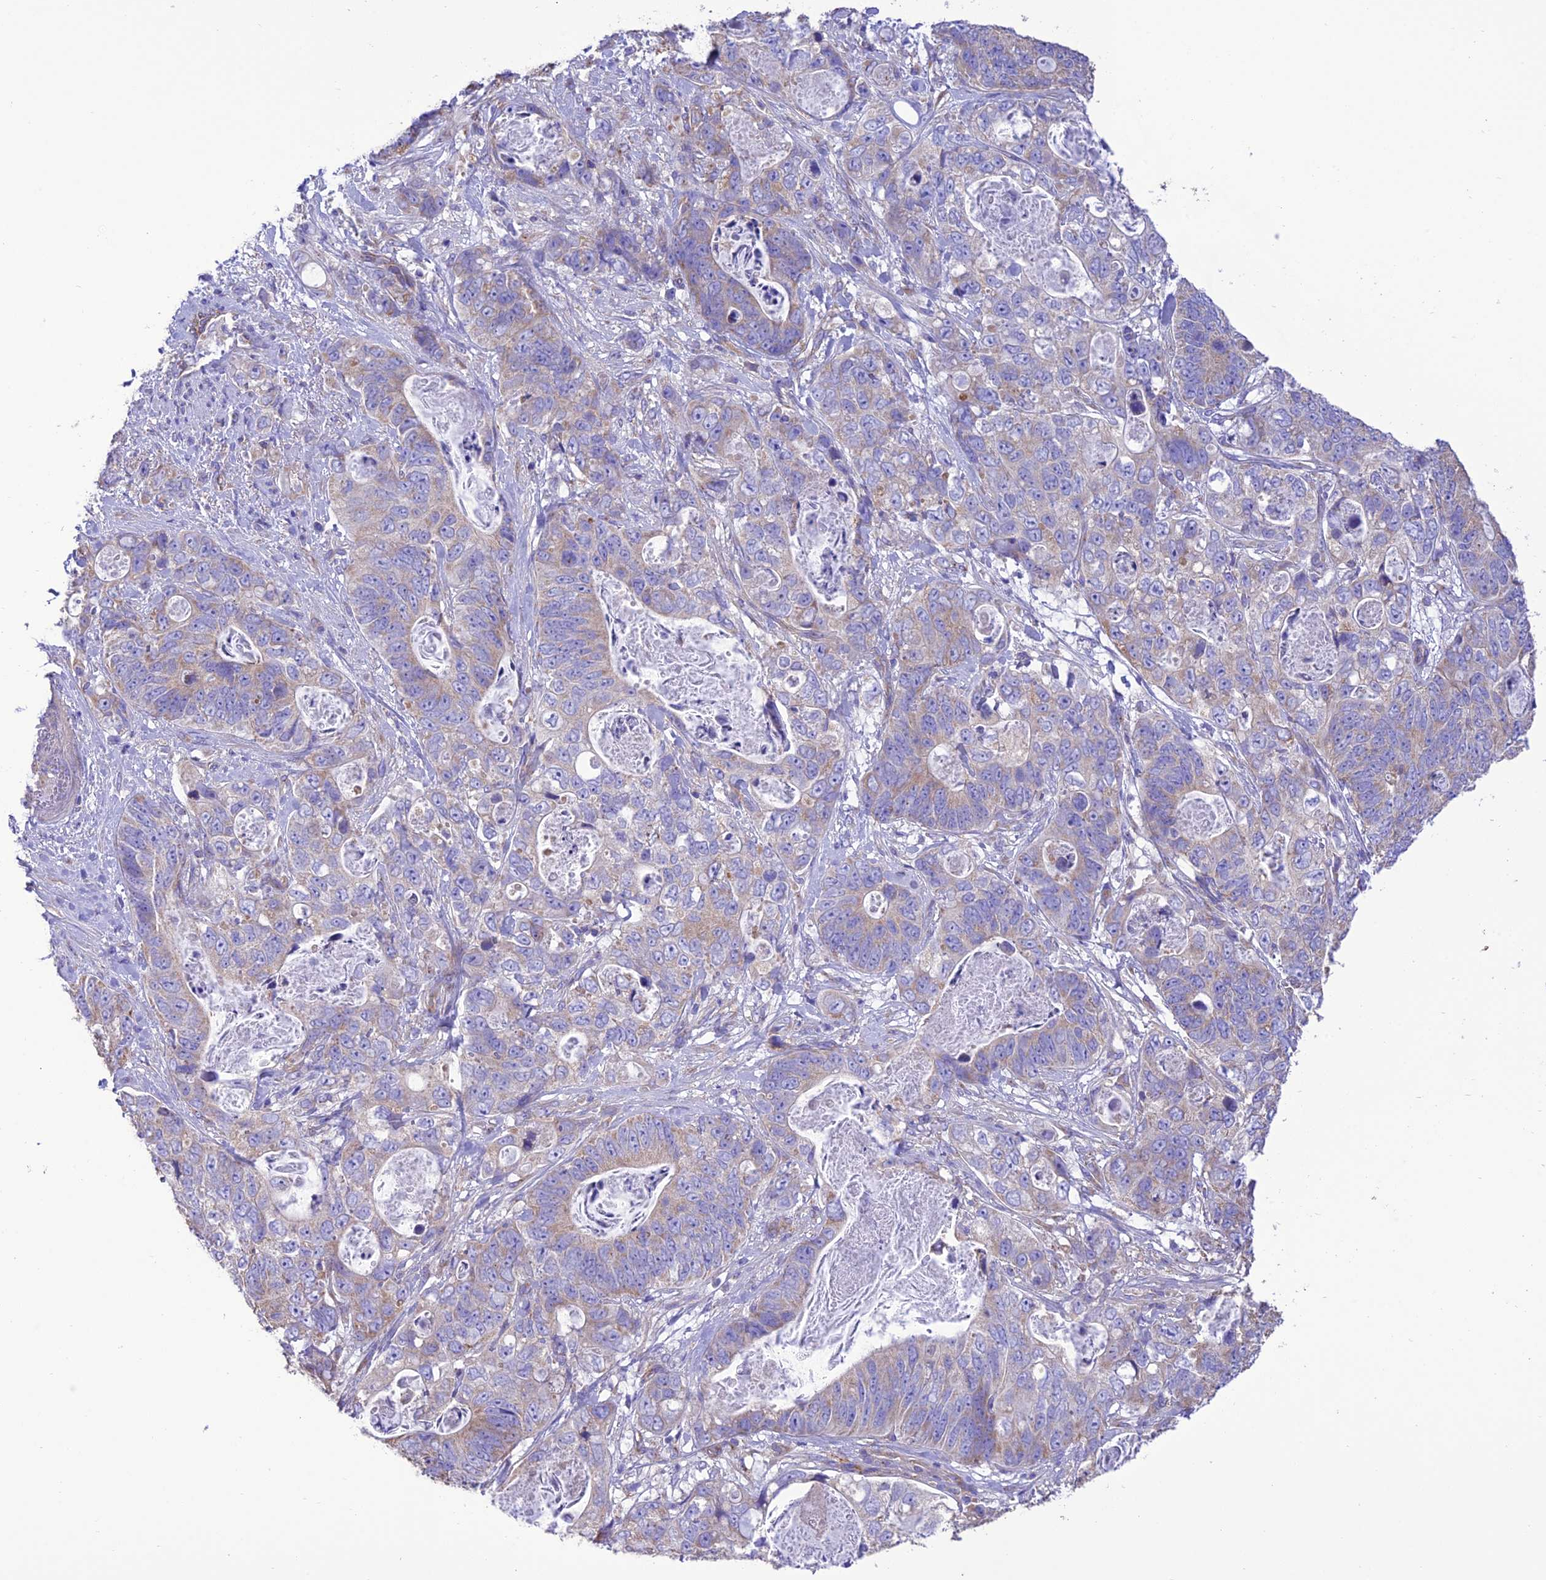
{"staining": {"intensity": "weak", "quantity": "25%-75%", "location": "cytoplasmic/membranous"}, "tissue": "stomach cancer", "cell_type": "Tumor cells", "image_type": "cancer", "snomed": [{"axis": "morphology", "description": "Normal tissue, NOS"}, {"axis": "morphology", "description": "Adenocarcinoma, NOS"}, {"axis": "topography", "description": "Stomach"}], "caption": "Protein staining displays weak cytoplasmic/membranous expression in approximately 25%-75% of tumor cells in stomach cancer (adenocarcinoma).", "gene": "MAP3K12", "patient": {"sex": "female", "age": 89}}